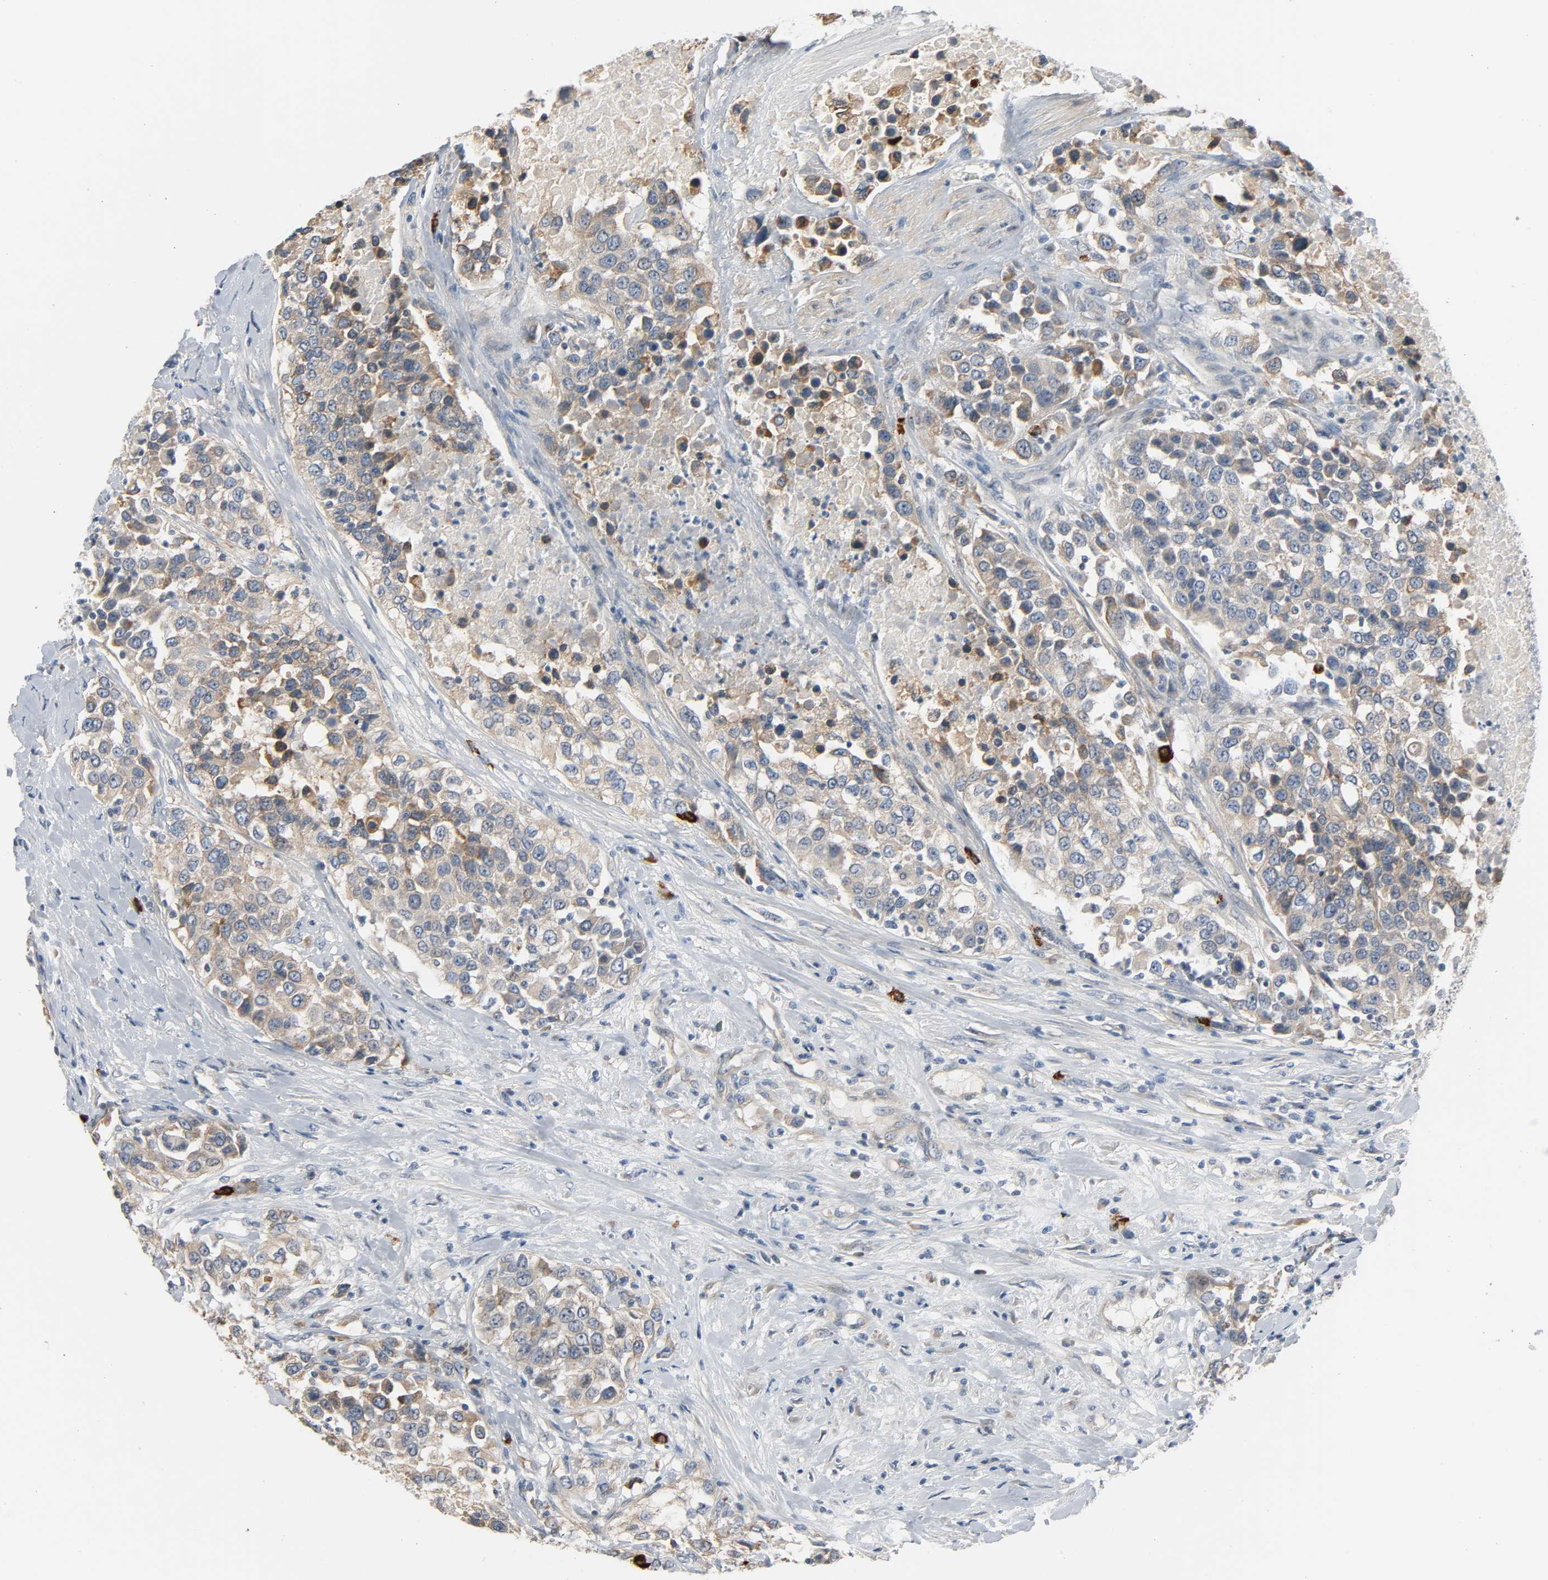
{"staining": {"intensity": "weak", "quantity": ">75%", "location": "cytoplasmic/membranous"}, "tissue": "urothelial cancer", "cell_type": "Tumor cells", "image_type": "cancer", "snomed": [{"axis": "morphology", "description": "Urothelial carcinoma, High grade"}, {"axis": "topography", "description": "Urinary bladder"}], "caption": "Immunohistochemistry (IHC) of human high-grade urothelial carcinoma displays low levels of weak cytoplasmic/membranous expression in approximately >75% of tumor cells.", "gene": "LIMCH1", "patient": {"sex": "female", "age": 80}}